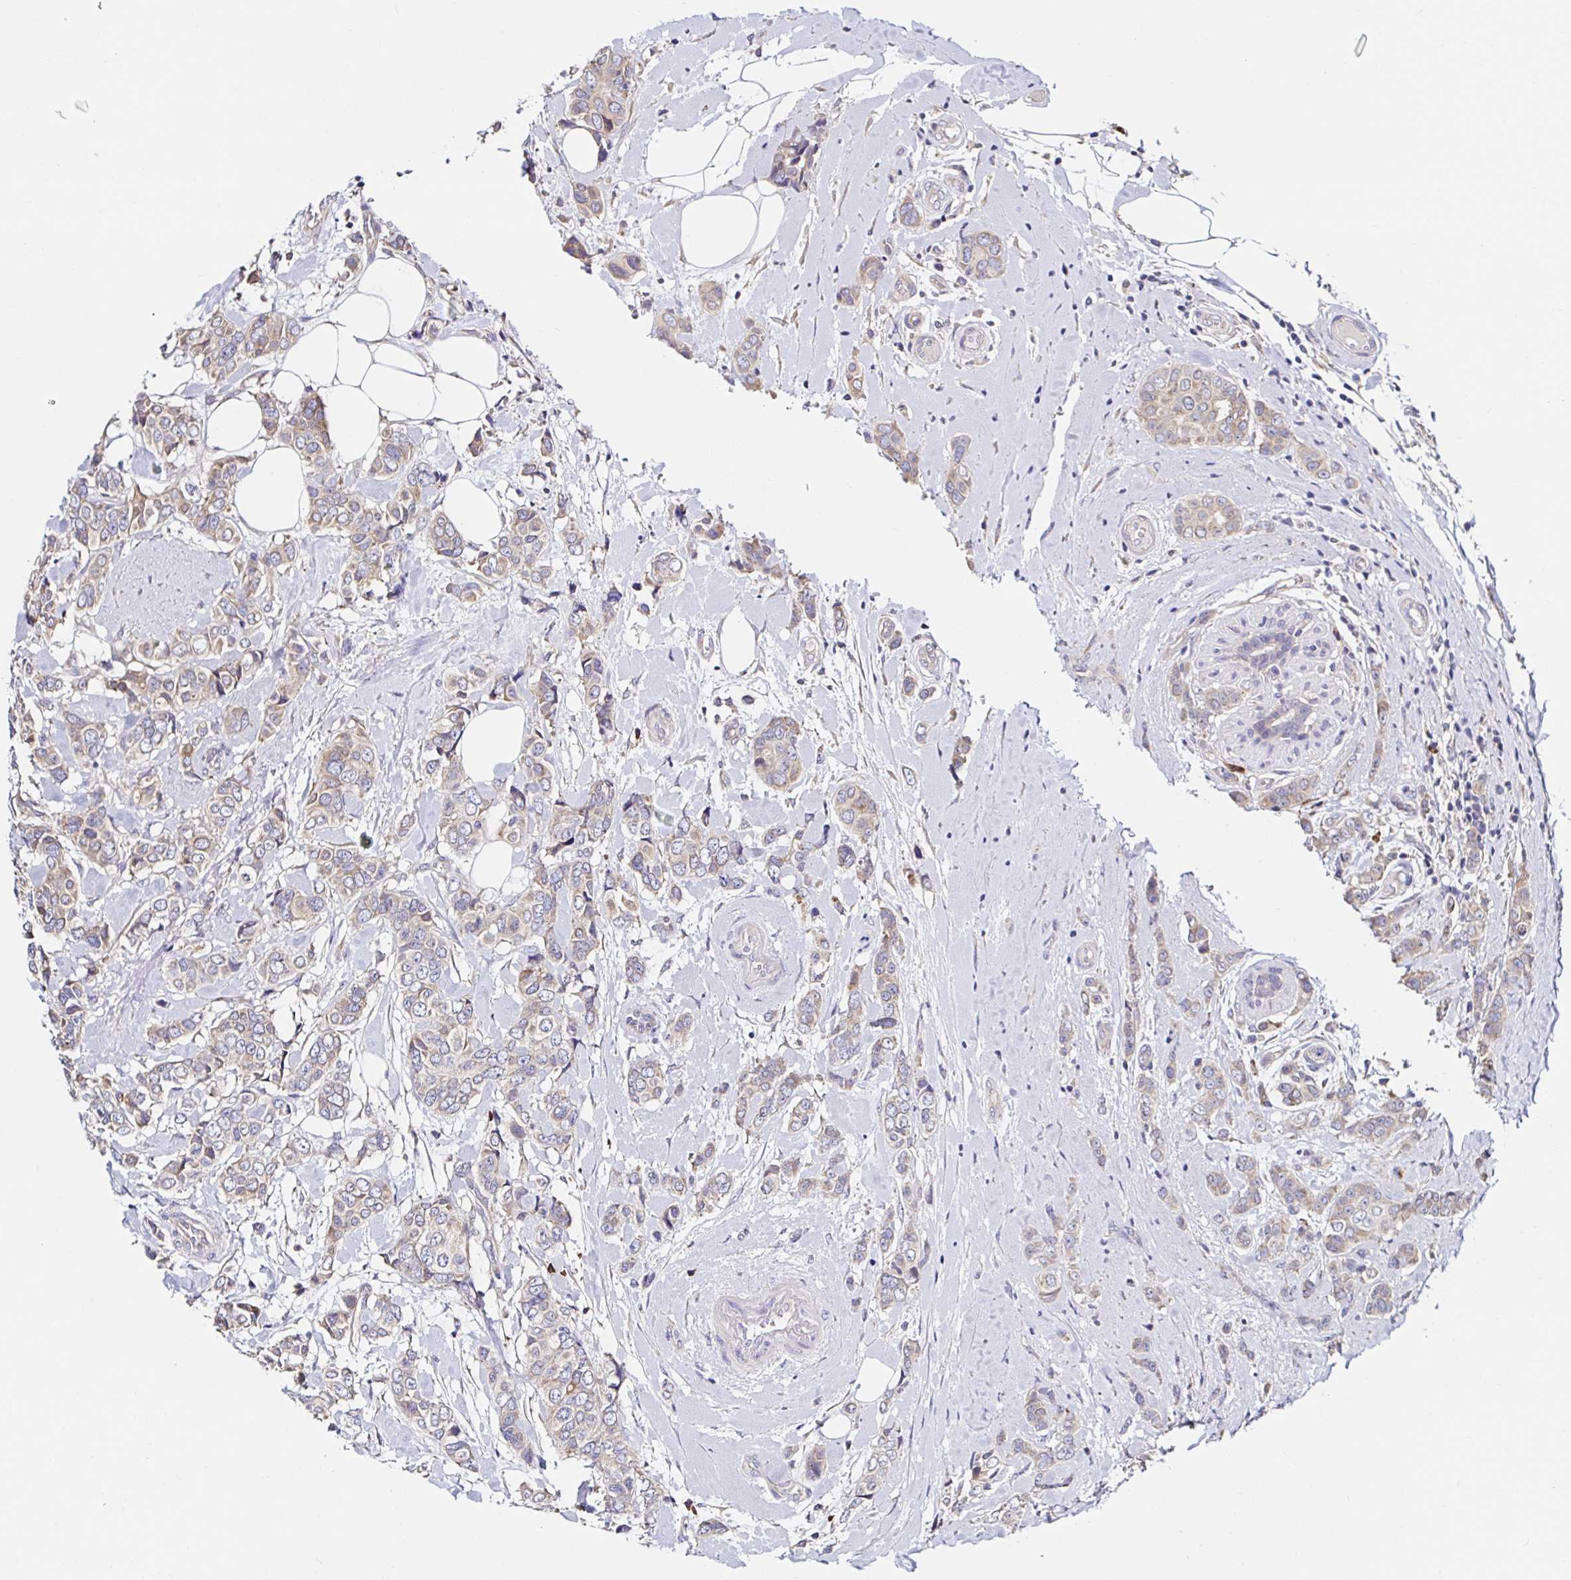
{"staining": {"intensity": "weak", "quantity": ">75%", "location": "cytoplasmic/membranous"}, "tissue": "breast cancer", "cell_type": "Tumor cells", "image_type": "cancer", "snomed": [{"axis": "morphology", "description": "Lobular carcinoma"}, {"axis": "topography", "description": "Breast"}], "caption": "A brown stain highlights weak cytoplasmic/membranous positivity of a protein in human lobular carcinoma (breast) tumor cells.", "gene": "VSIG2", "patient": {"sex": "female", "age": 51}}